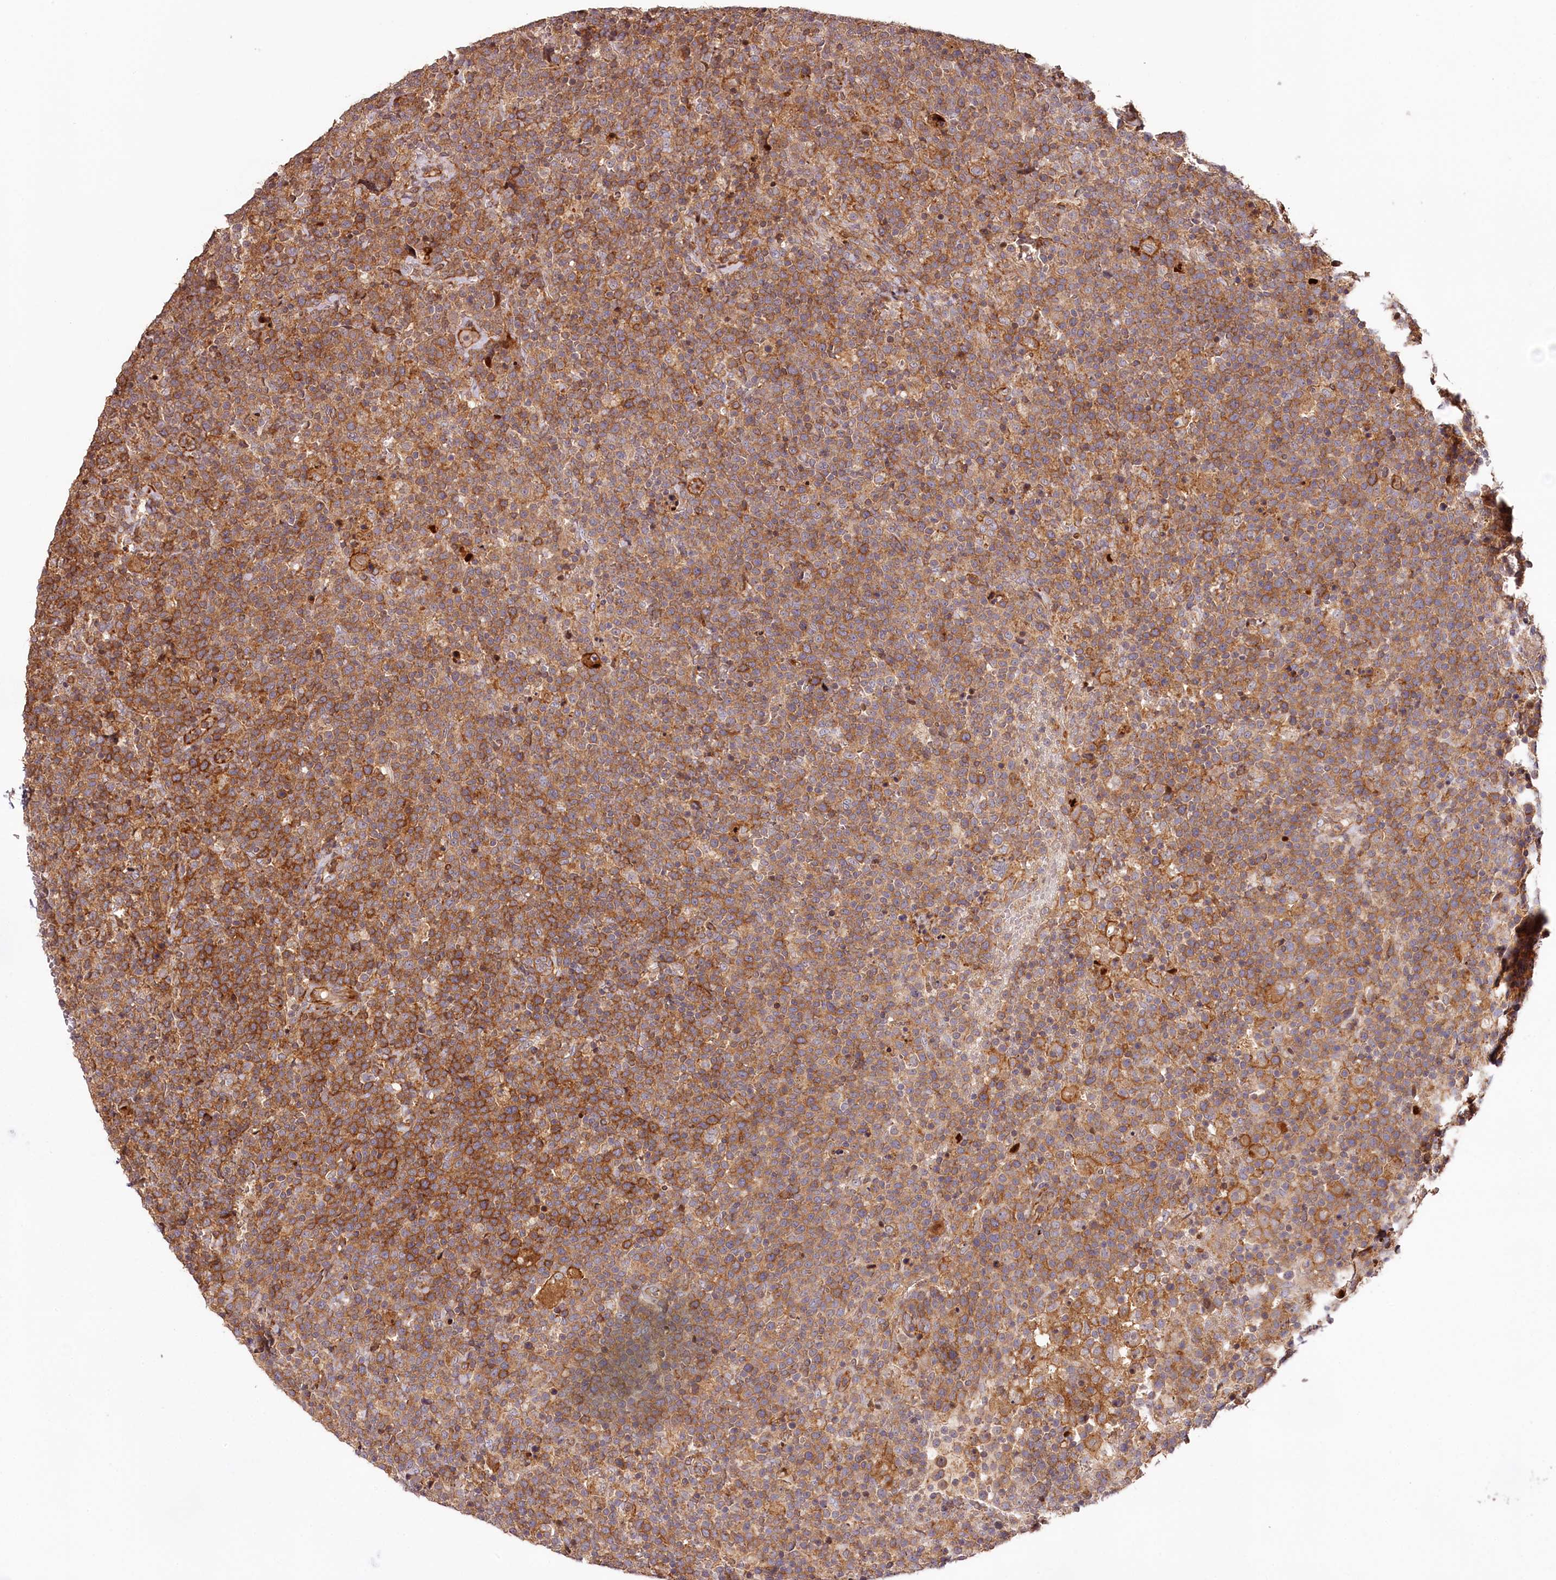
{"staining": {"intensity": "moderate", "quantity": ">75%", "location": "cytoplasmic/membranous"}, "tissue": "lymphoma", "cell_type": "Tumor cells", "image_type": "cancer", "snomed": [{"axis": "morphology", "description": "Malignant lymphoma, non-Hodgkin's type, High grade"}, {"axis": "topography", "description": "Lymph node"}], "caption": "The micrograph reveals staining of malignant lymphoma, non-Hodgkin's type (high-grade), revealing moderate cytoplasmic/membranous protein expression (brown color) within tumor cells.", "gene": "KIF14", "patient": {"sex": "male", "age": 61}}